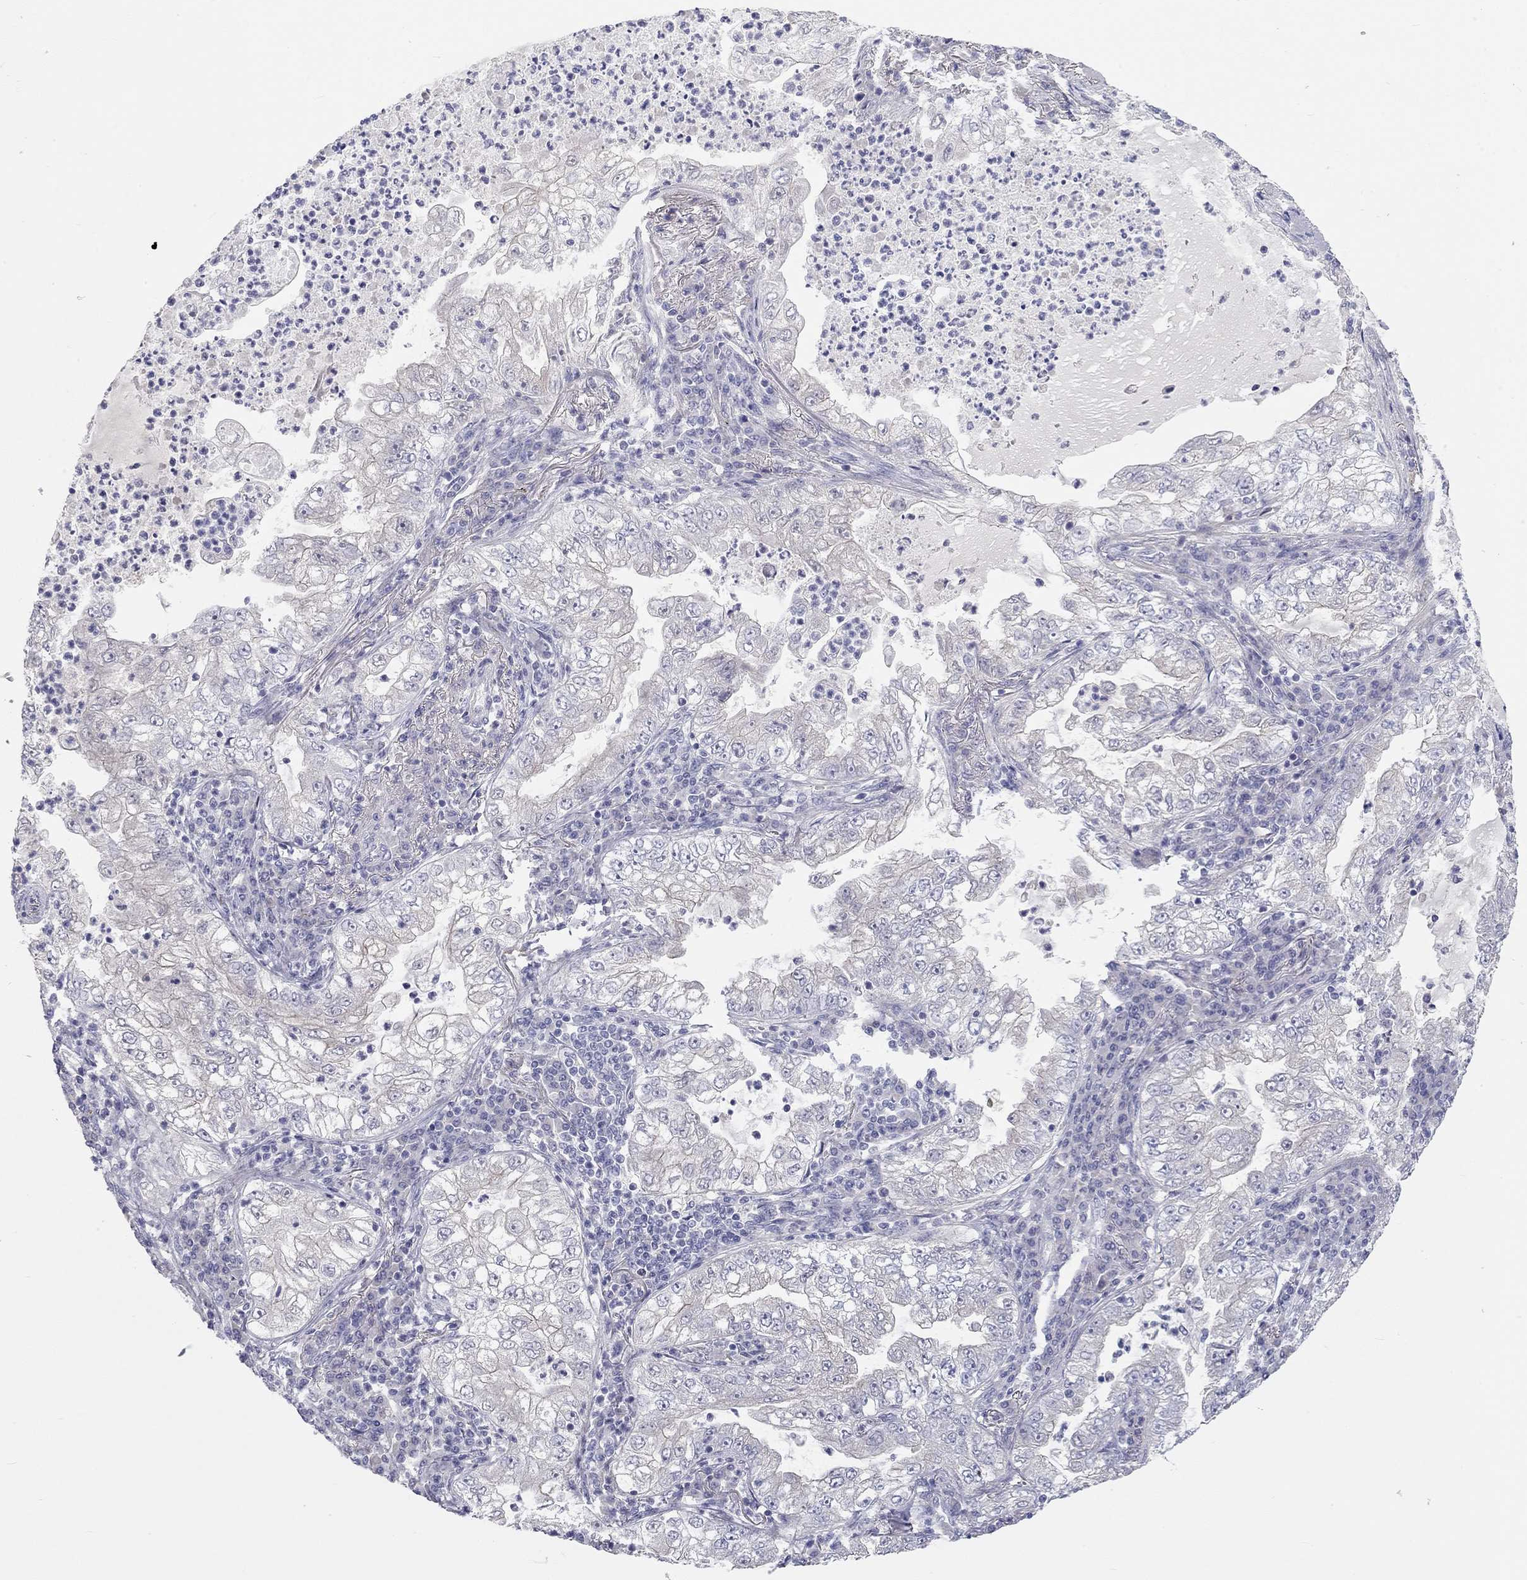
{"staining": {"intensity": "negative", "quantity": "none", "location": "none"}, "tissue": "lung cancer", "cell_type": "Tumor cells", "image_type": "cancer", "snomed": [{"axis": "morphology", "description": "Adenocarcinoma, NOS"}, {"axis": "topography", "description": "Lung"}], "caption": "The micrograph displays no staining of tumor cells in adenocarcinoma (lung).", "gene": "PAPSS2", "patient": {"sex": "female", "age": 73}}